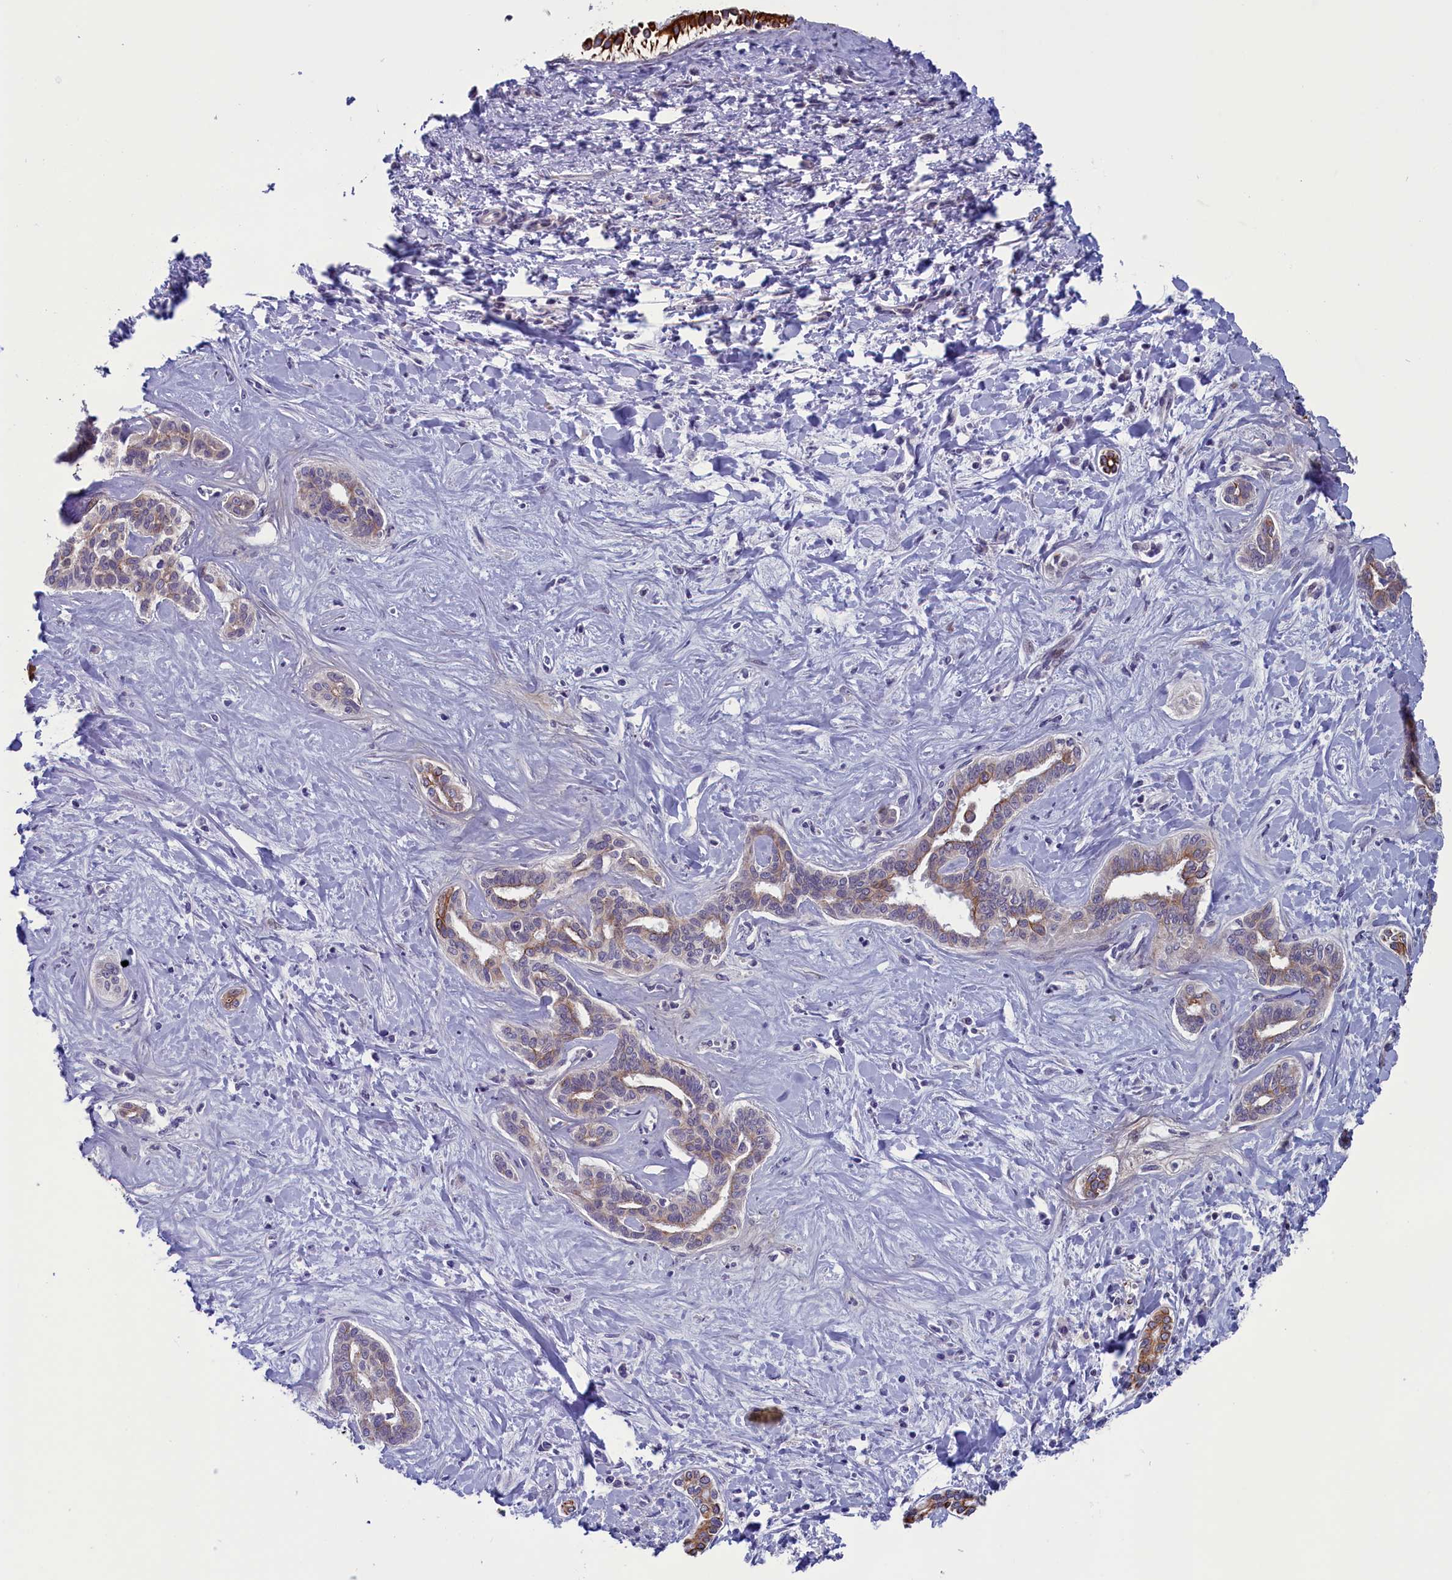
{"staining": {"intensity": "strong", "quantity": "<25%", "location": "cytoplasmic/membranous"}, "tissue": "liver cancer", "cell_type": "Tumor cells", "image_type": "cancer", "snomed": [{"axis": "morphology", "description": "Cholangiocarcinoma"}, {"axis": "topography", "description": "Liver"}], "caption": "Liver cancer was stained to show a protein in brown. There is medium levels of strong cytoplasmic/membranous staining in approximately <25% of tumor cells. The protein of interest is shown in brown color, while the nuclei are stained blue.", "gene": "ANKRD39", "patient": {"sex": "female", "age": 77}}